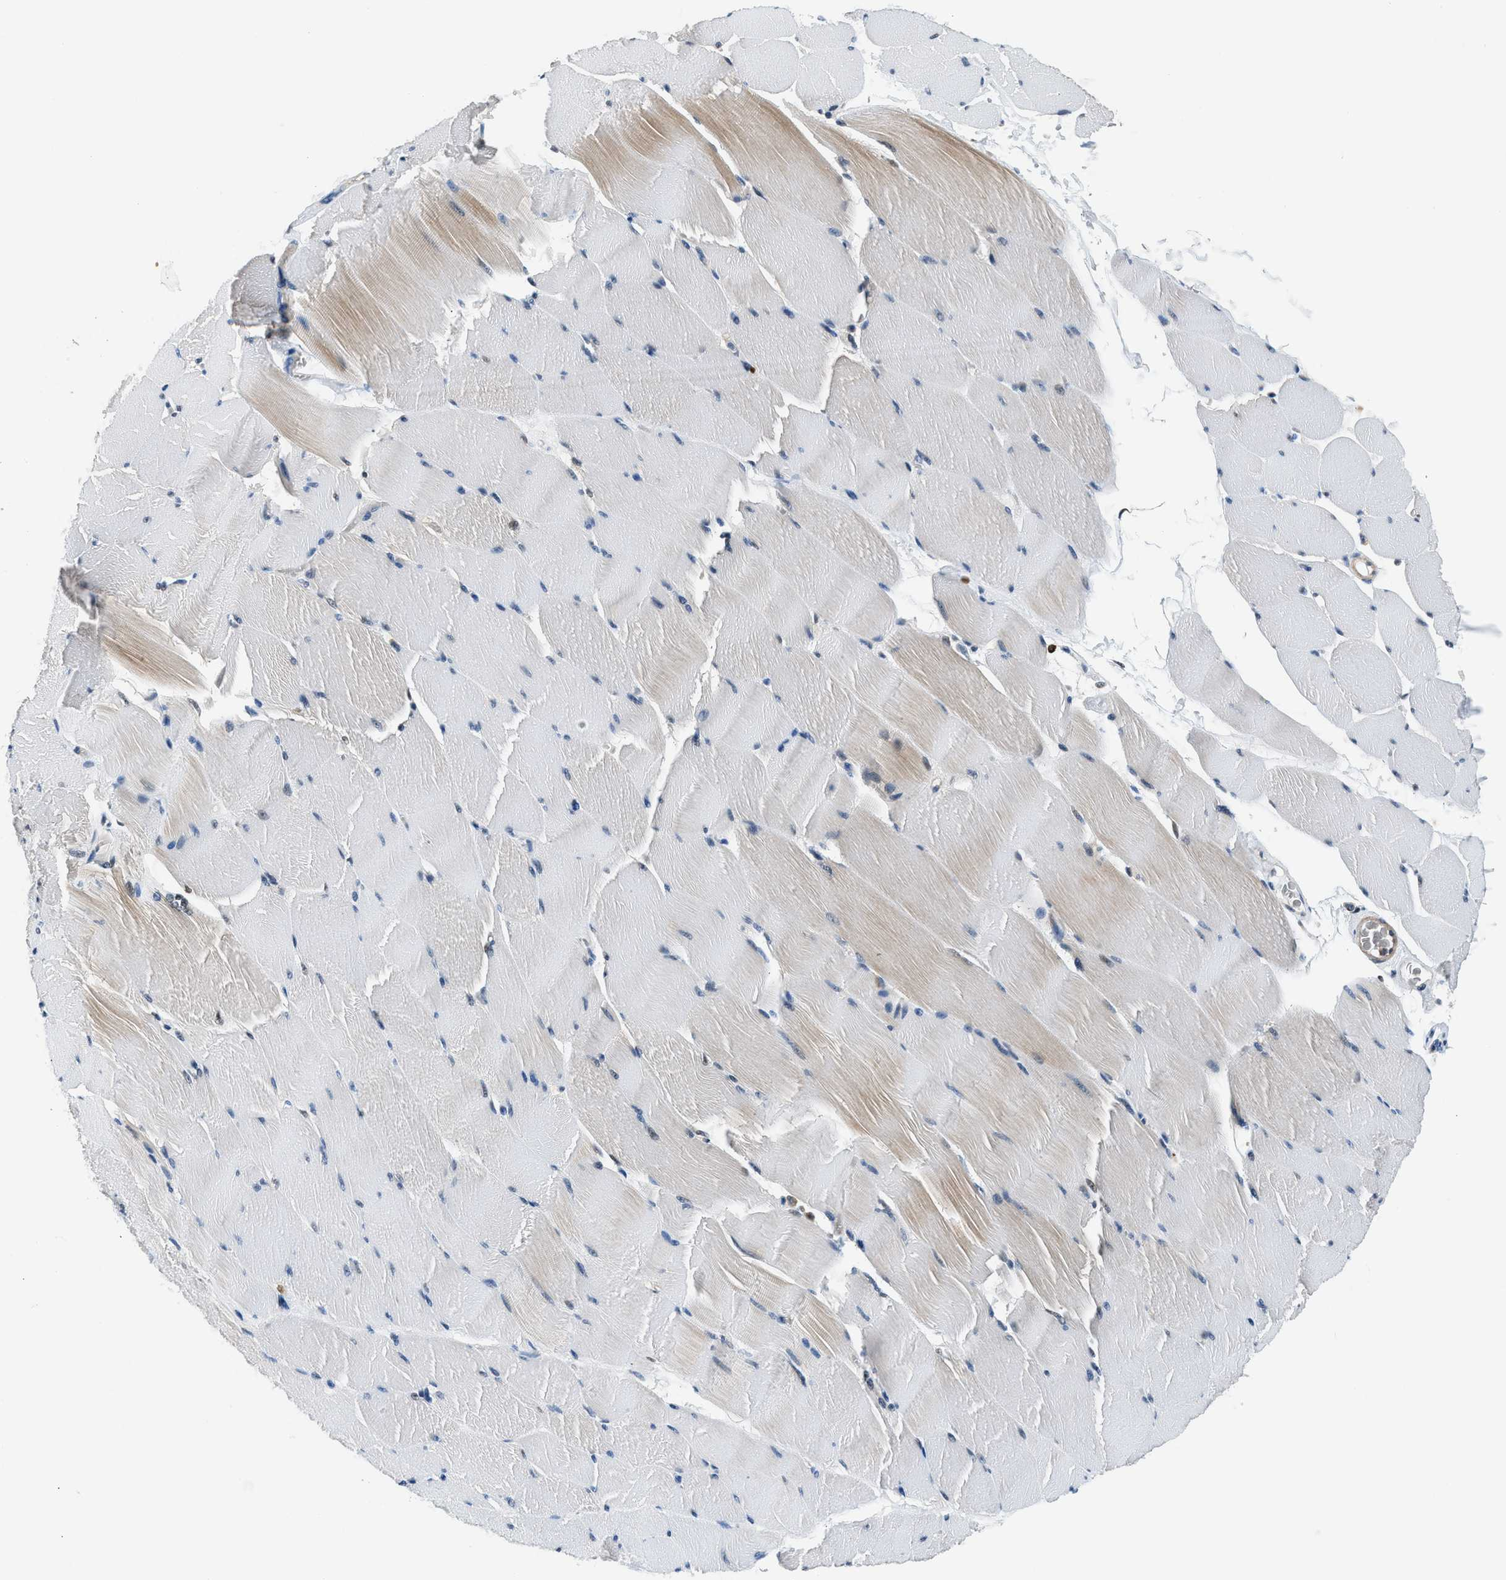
{"staining": {"intensity": "weak", "quantity": "<25%", "location": "cytoplasmic/membranous"}, "tissue": "skeletal muscle", "cell_type": "Myocytes", "image_type": "normal", "snomed": [{"axis": "morphology", "description": "Normal tissue, NOS"}, {"axis": "topography", "description": "Skeletal muscle"}], "caption": "A high-resolution photomicrograph shows immunohistochemistry staining of unremarkable skeletal muscle, which displays no significant positivity in myocytes. The staining was performed using DAB to visualize the protein expression in brown, while the nuclei were stained in blue with hematoxylin (Magnification: 20x).", "gene": "CBLB", "patient": {"sex": "male", "age": 62}}